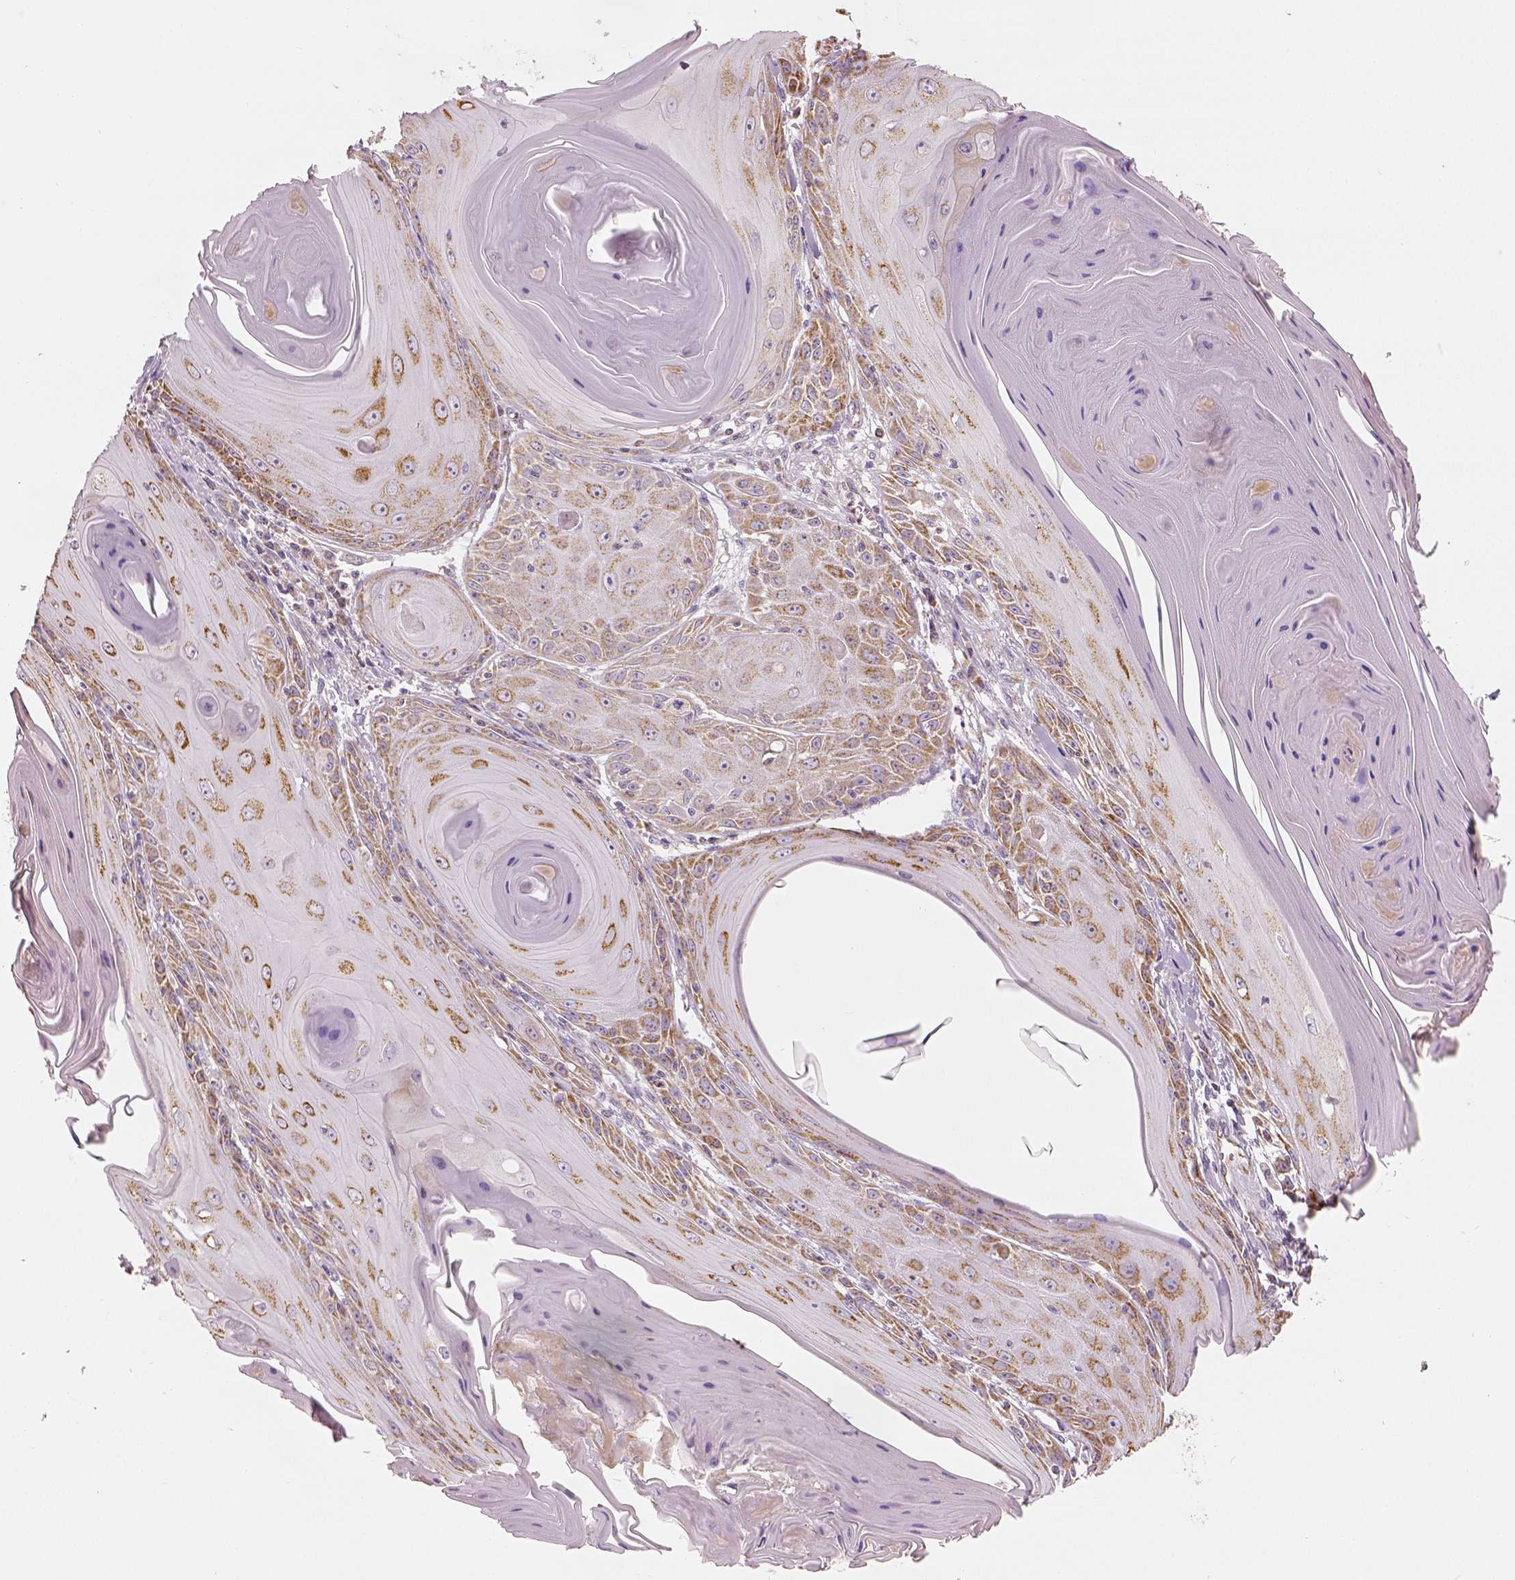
{"staining": {"intensity": "moderate", "quantity": ">75%", "location": "cytoplasmic/membranous"}, "tissue": "skin cancer", "cell_type": "Tumor cells", "image_type": "cancer", "snomed": [{"axis": "morphology", "description": "Squamous cell carcinoma, NOS"}, {"axis": "topography", "description": "Skin"}, {"axis": "topography", "description": "Vulva"}], "caption": "A photomicrograph of skin cancer stained for a protein shows moderate cytoplasmic/membranous brown staining in tumor cells.", "gene": "PGAM5", "patient": {"sex": "female", "age": 85}}